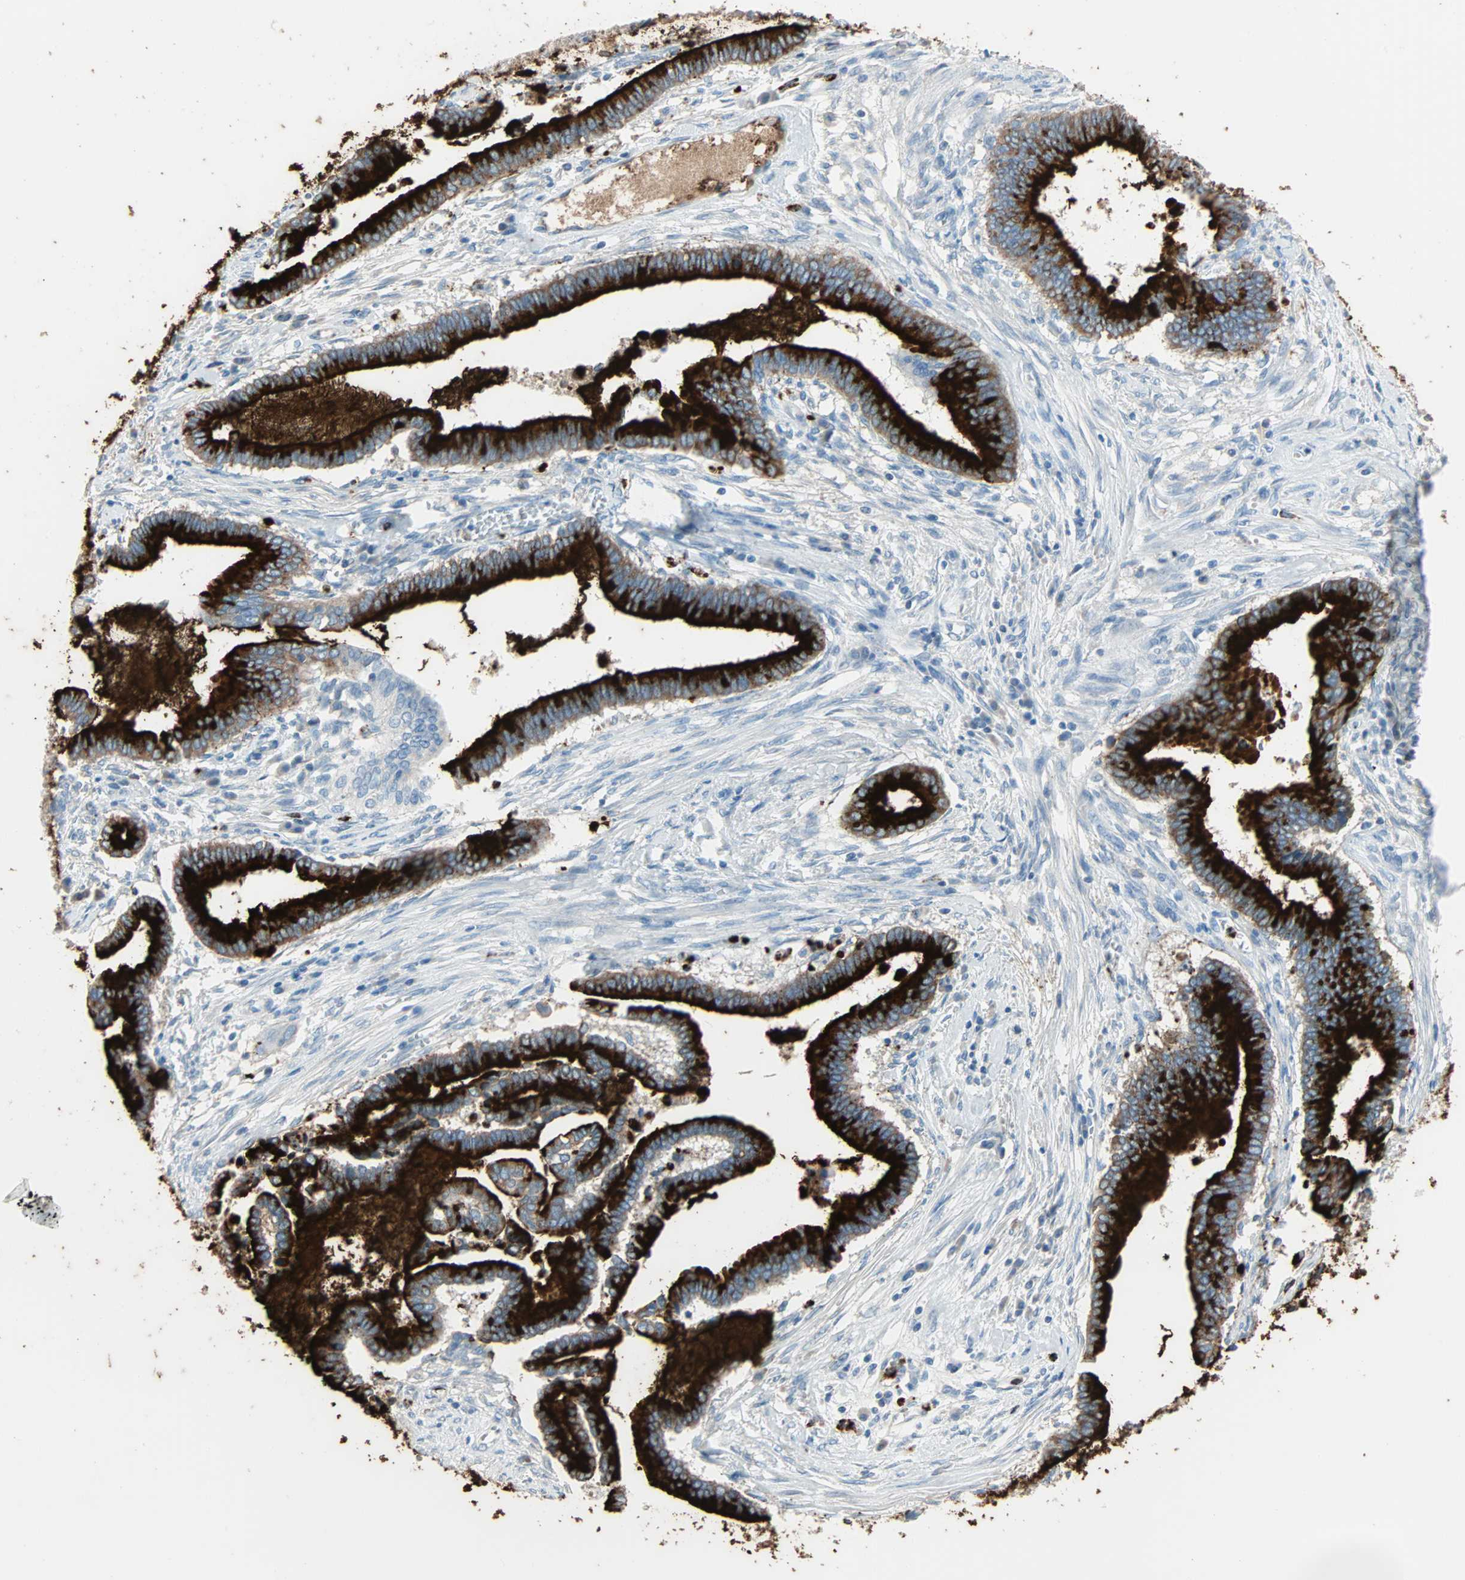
{"staining": {"intensity": "strong", "quantity": "25%-75%", "location": "cytoplasmic/membranous"}, "tissue": "cervical cancer", "cell_type": "Tumor cells", "image_type": "cancer", "snomed": [{"axis": "morphology", "description": "Adenocarcinoma, NOS"}, {"axis": "topography", "description": "Cervix"}], "caption": "Tumor cells exhibit high levels of strong cytoplasmic/membranous positivity in about 25%-75% of cells in adenocarcinoma (cervical).", "gene": "CLEC4A", "patient": {"sex": "female", "age": 44}}